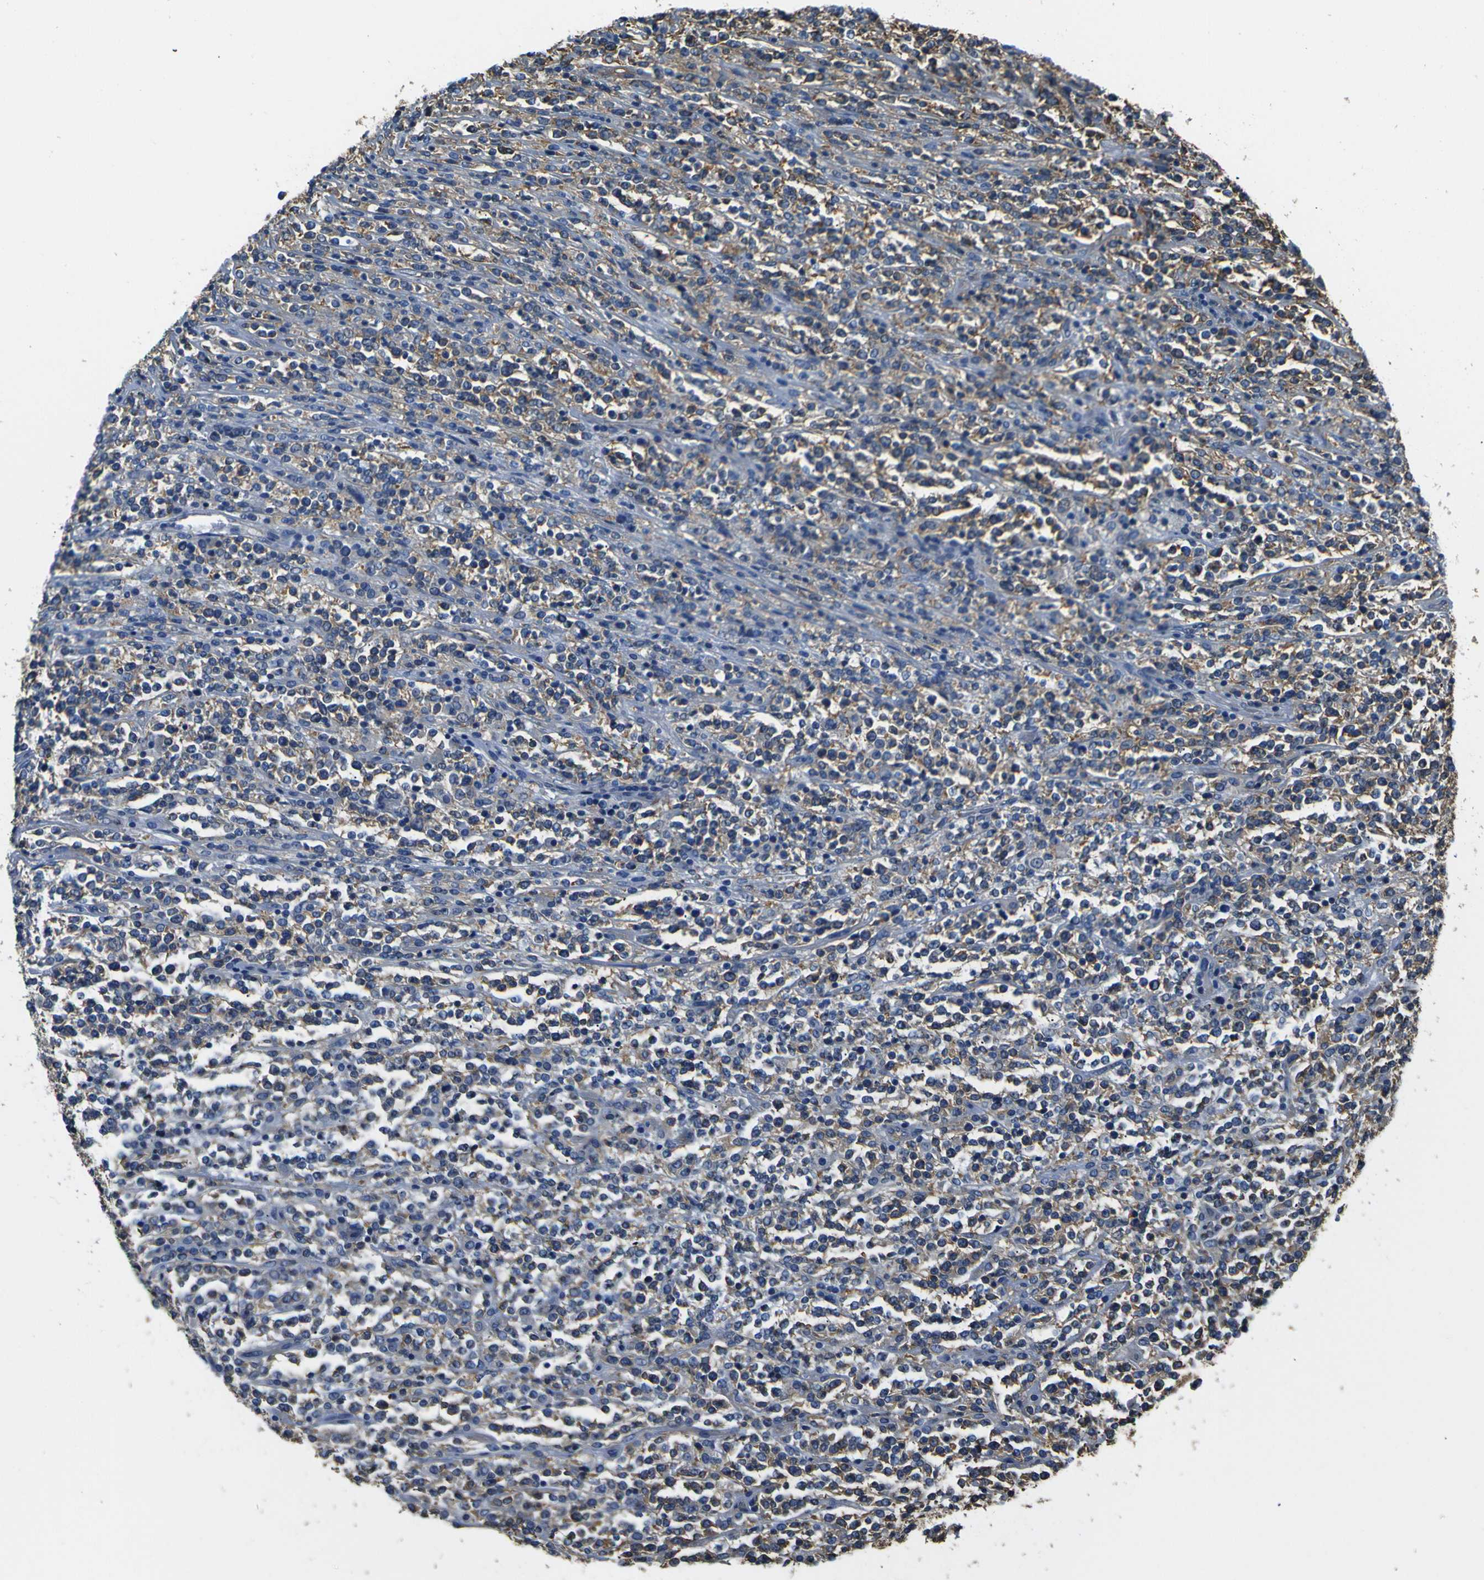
{"staining": {"intensity": "moderate", "quantity": ">75%", "location": "cytoplasmic/membranous"}, "tissue": "lymphoma", "cell_type": "Tumor cells", "image_type": "cancer", "snomed": [{"axis": "morphology", "description": "Malignant lymphoma, non-Hodgkin's type, High grade"}, {"axis": "topography", "description": "Soft tissue"}], "caption": "DAB immunohistochemical staining of human malignant lymphoma, non-Hodgkin's type (high-grade) shows moderate cytoplasmic/membranous protein positivity in approximately >75% of tumor cells.", "gene": "TUBB", "patient": {"sex": "male", "age": 18}}